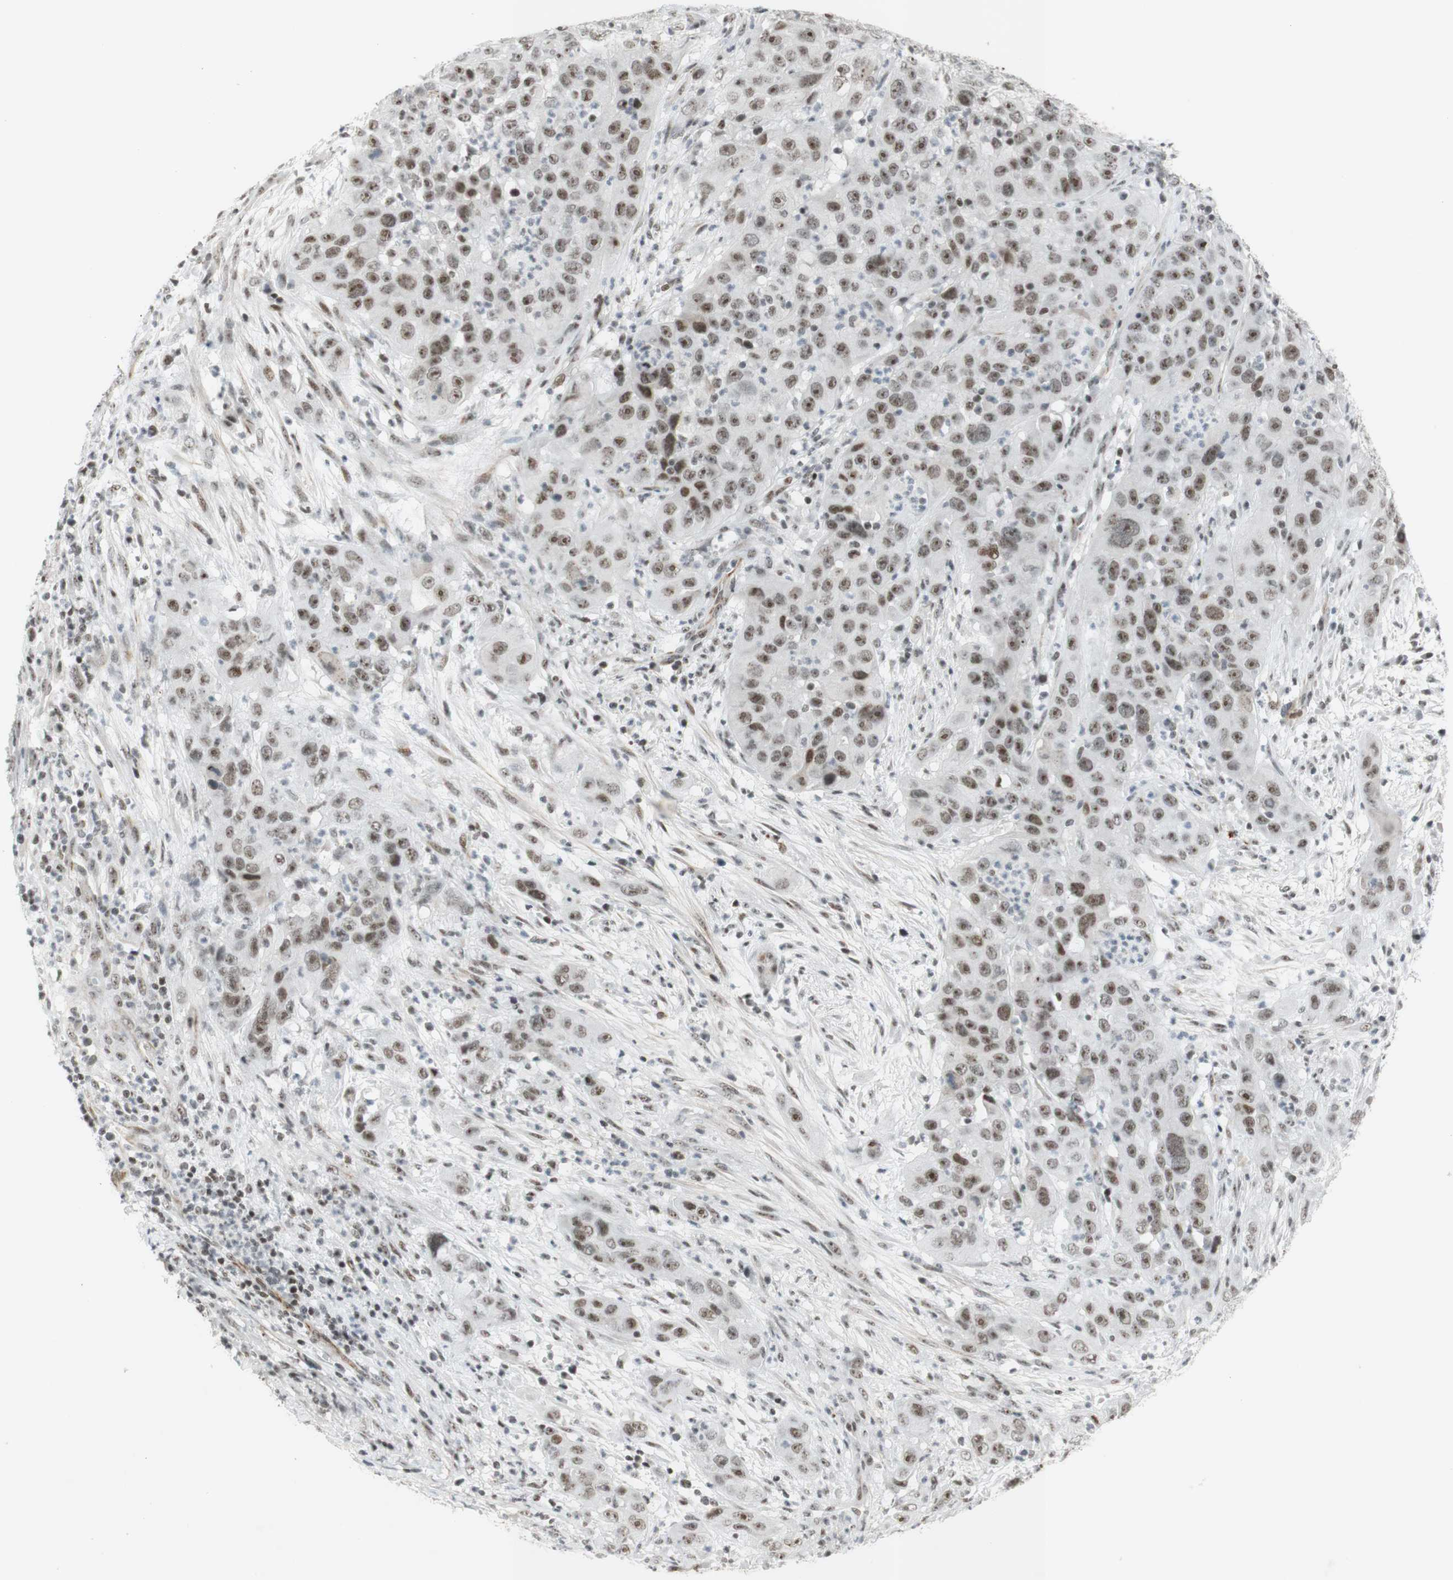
{"staining": {"intensity": "moderate", "quantity": ">75%", "location": "nuclear"}, "tissue": "cervical cancer", "cell_type": "Tumor cells", "image_type": "cancer", "snomed": [{"axis": "morphology", "description": "Squamous cell carcinoma, NOS"}, {"axis": "topography", "description": "Cervix"}], "caption": "Cervical squamous cell carcinoma was stained to show a protein in brown. There is medium levels of moderate nuclear expression in approximately >75% of tumor cells. The staining is performed using DAB (3,3'-diaminobenzidine) brown chromogen to label protein expression. The nuclei are counter-stained blue using hematoxylin.", "gene": "IRF1", "patient": {"sex": "female", "age": 32}}